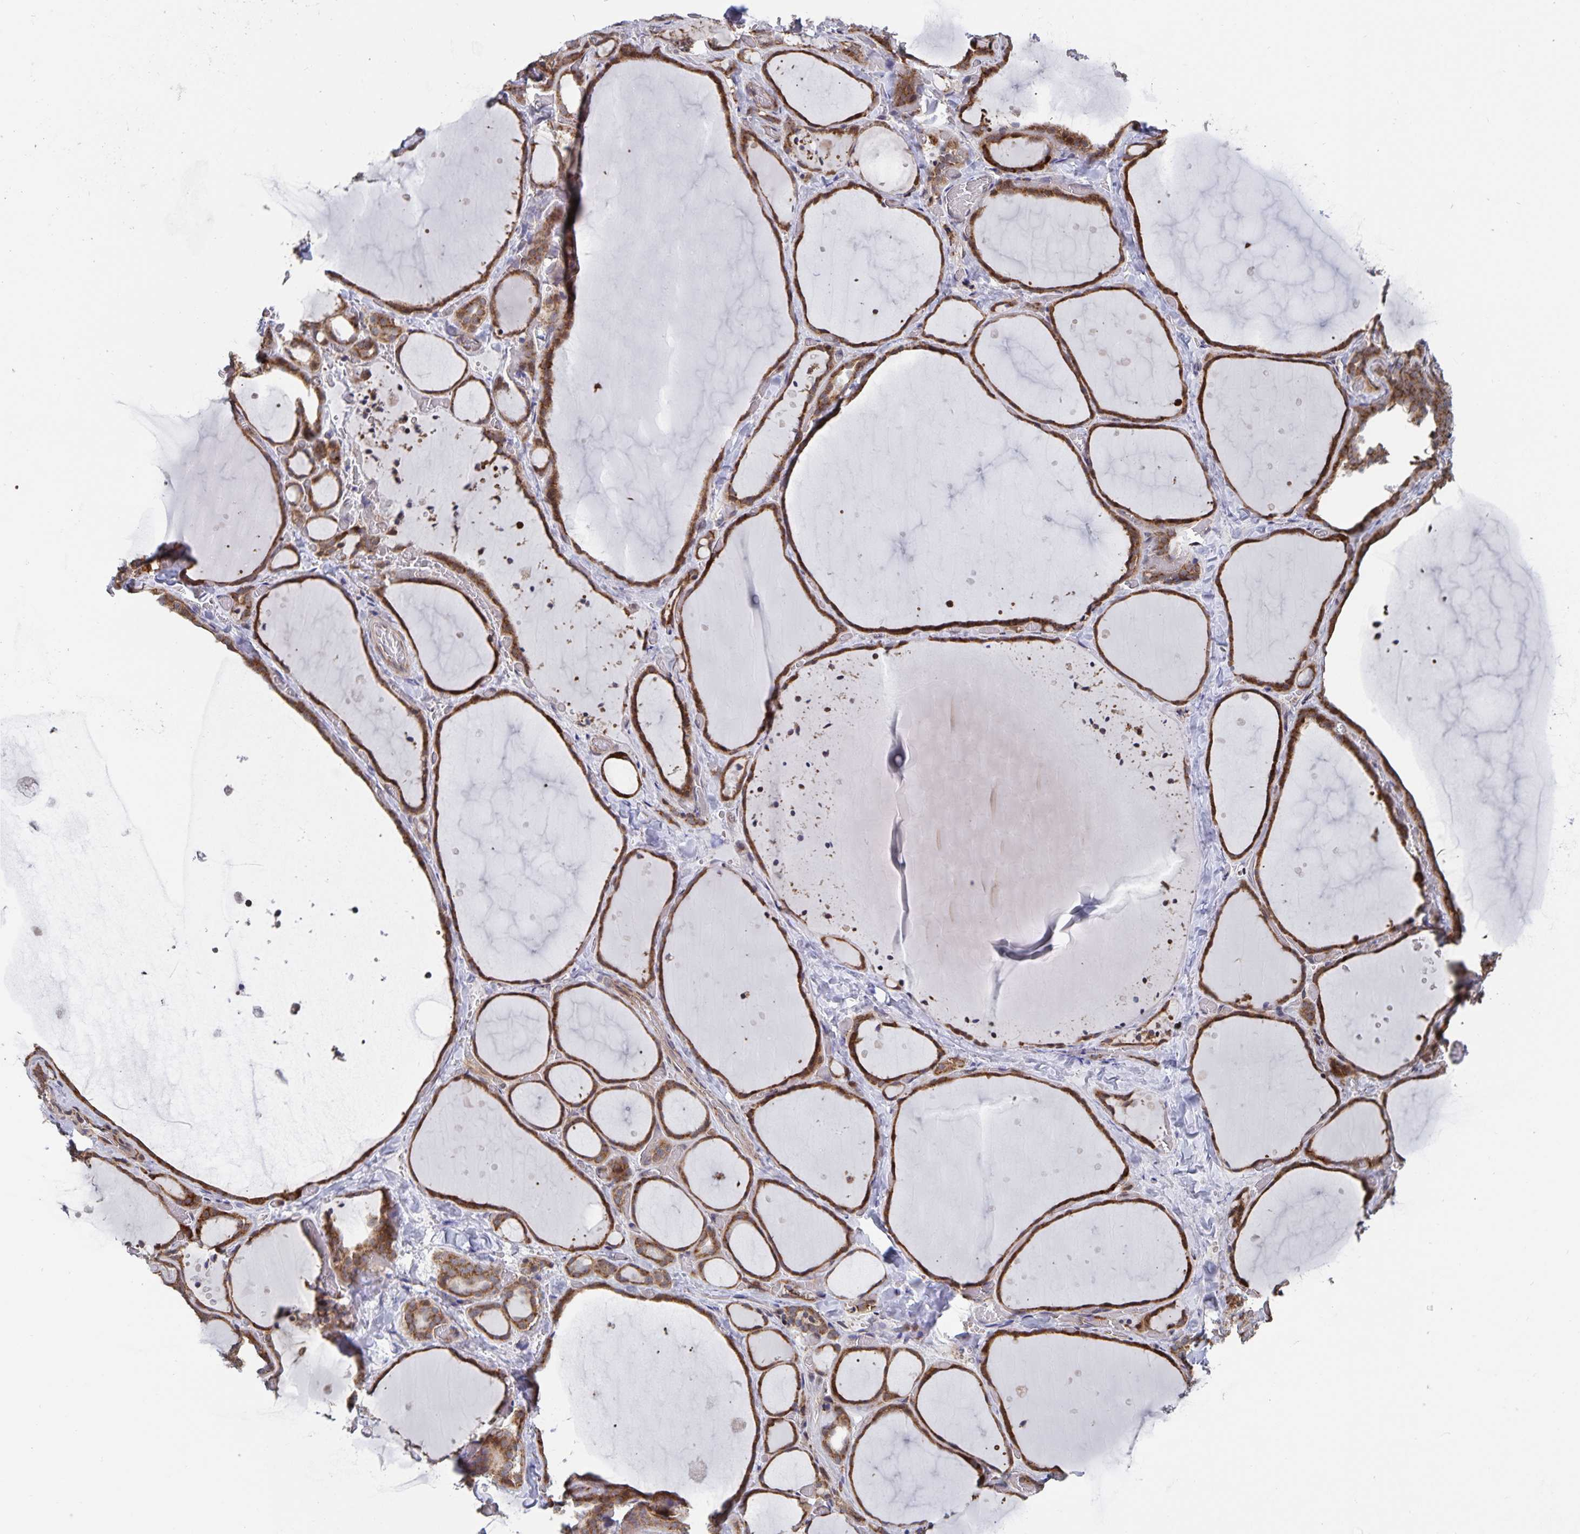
{"staining": {"intensity": "strong", "quantity": ">75%", "location": "cytoplasmic/membranous"}, "tissue": "thyroid gland", "cell_type": "Glandular cells", "image_type": "normal", "snomed": [{"axis": "morphology", "description": "Normal tissue, NOS"}, {"axis": "topography", "description": "Thyroid gland"}], "caption": "This micrograph reveals unremarkable thyroid gland stained with immunohistochemistry to label a protein in brown. The cytoplasmic/membranous of glandular cells show strong positivity for the protein. Nuclei are counter-stained blue.", "gene": "ACACA", "patient": {"sex": "female", "age": 36}}